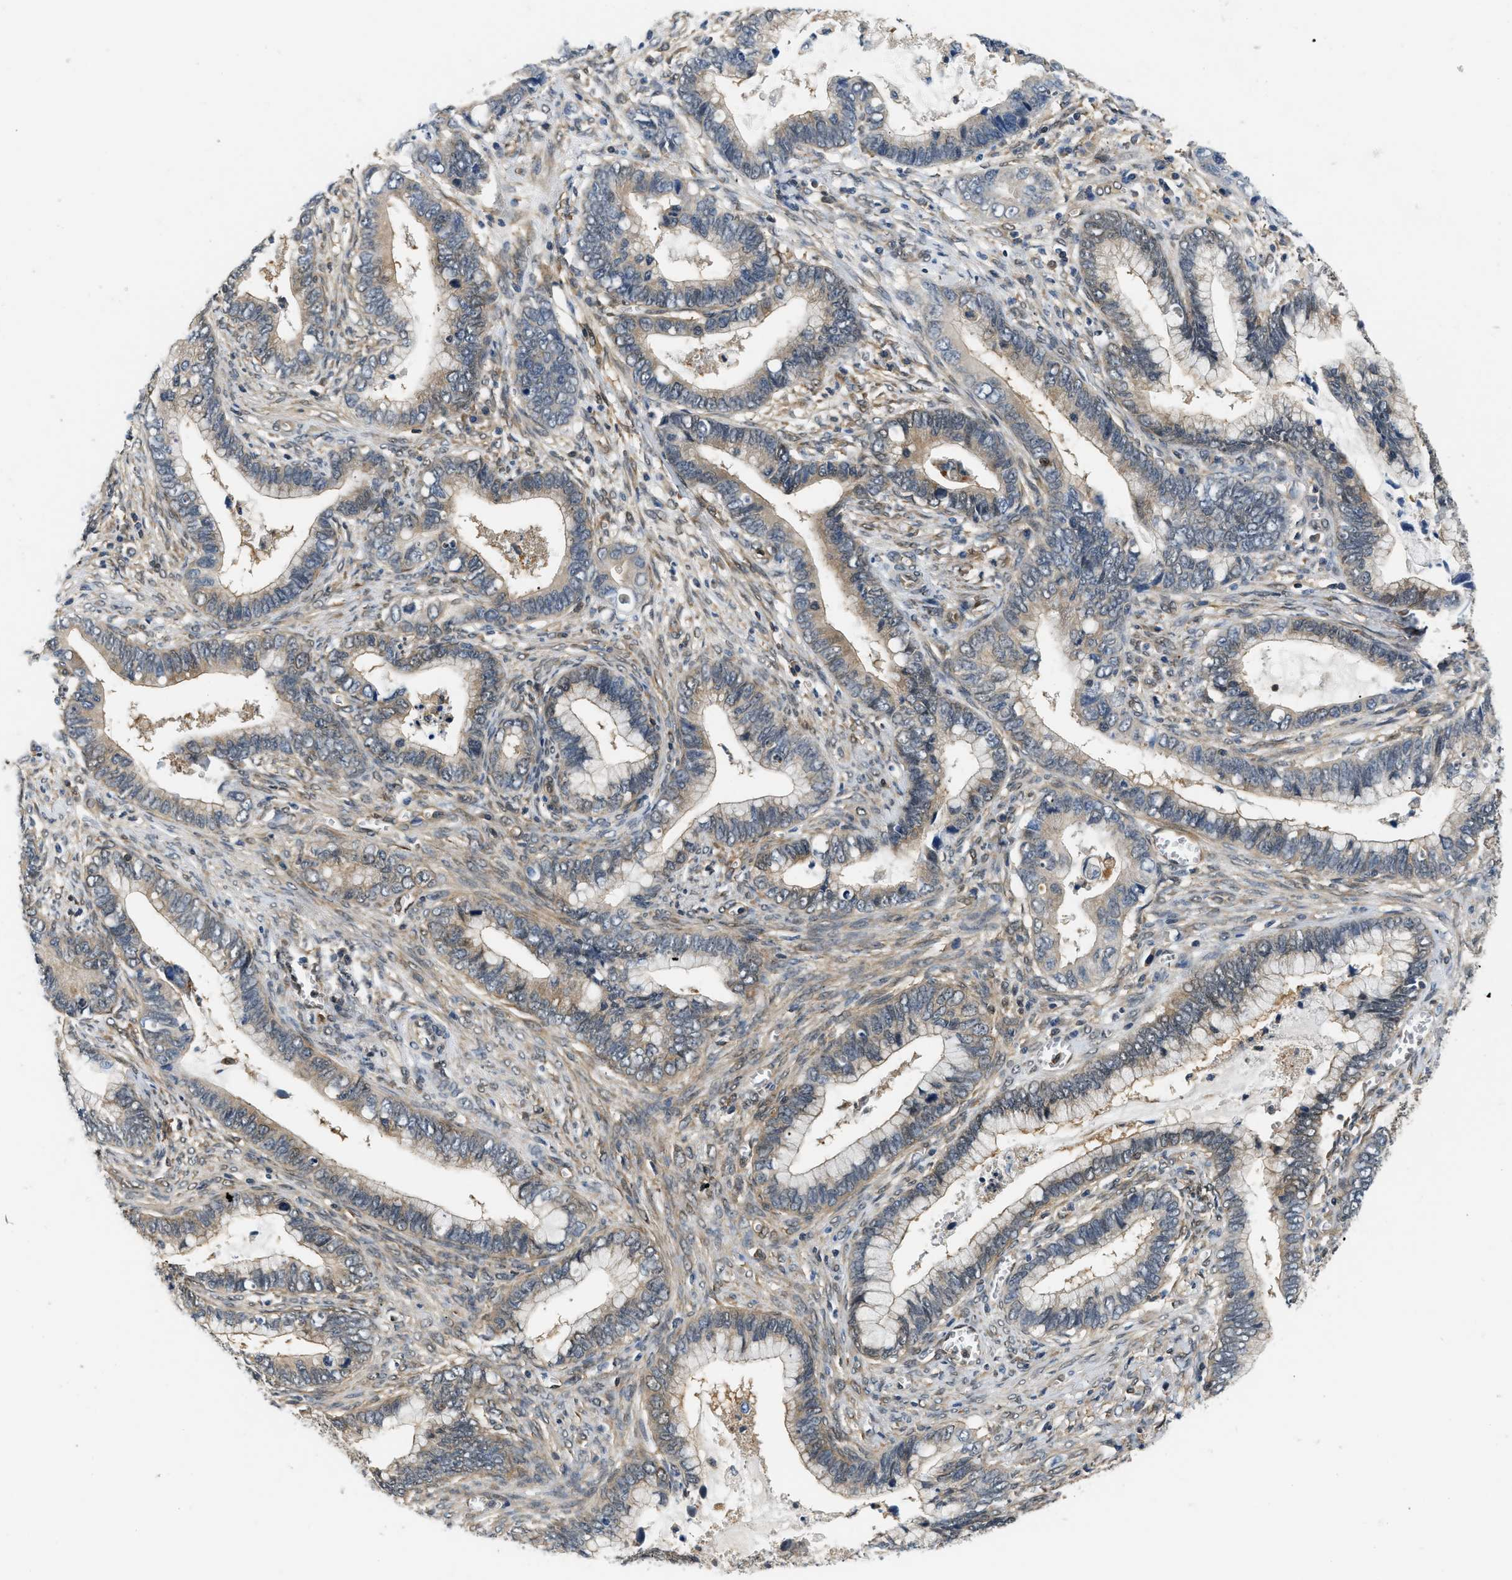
{"staining": {"intensity": "weak", "quantity": ">75%", "location": "cytoplasmic/membranous"}, "tissue": "cervical cancer", "cell_type": "Tumor cells", "image_type": "cancer", "snomed": [{"axis": "morphology", "description": "Adenocarcinoma, NOS"}, {"axis": "topography", "description": "Cervix"}], "caption": "Protein expression analysis of human adenocarcinoma (cervical) reveals weak cytoplasmic/membranous expression in about >75% of tumor cells.", "gene": "EIF4EBP2", "patient": {"sex": "female", "age": 44}}